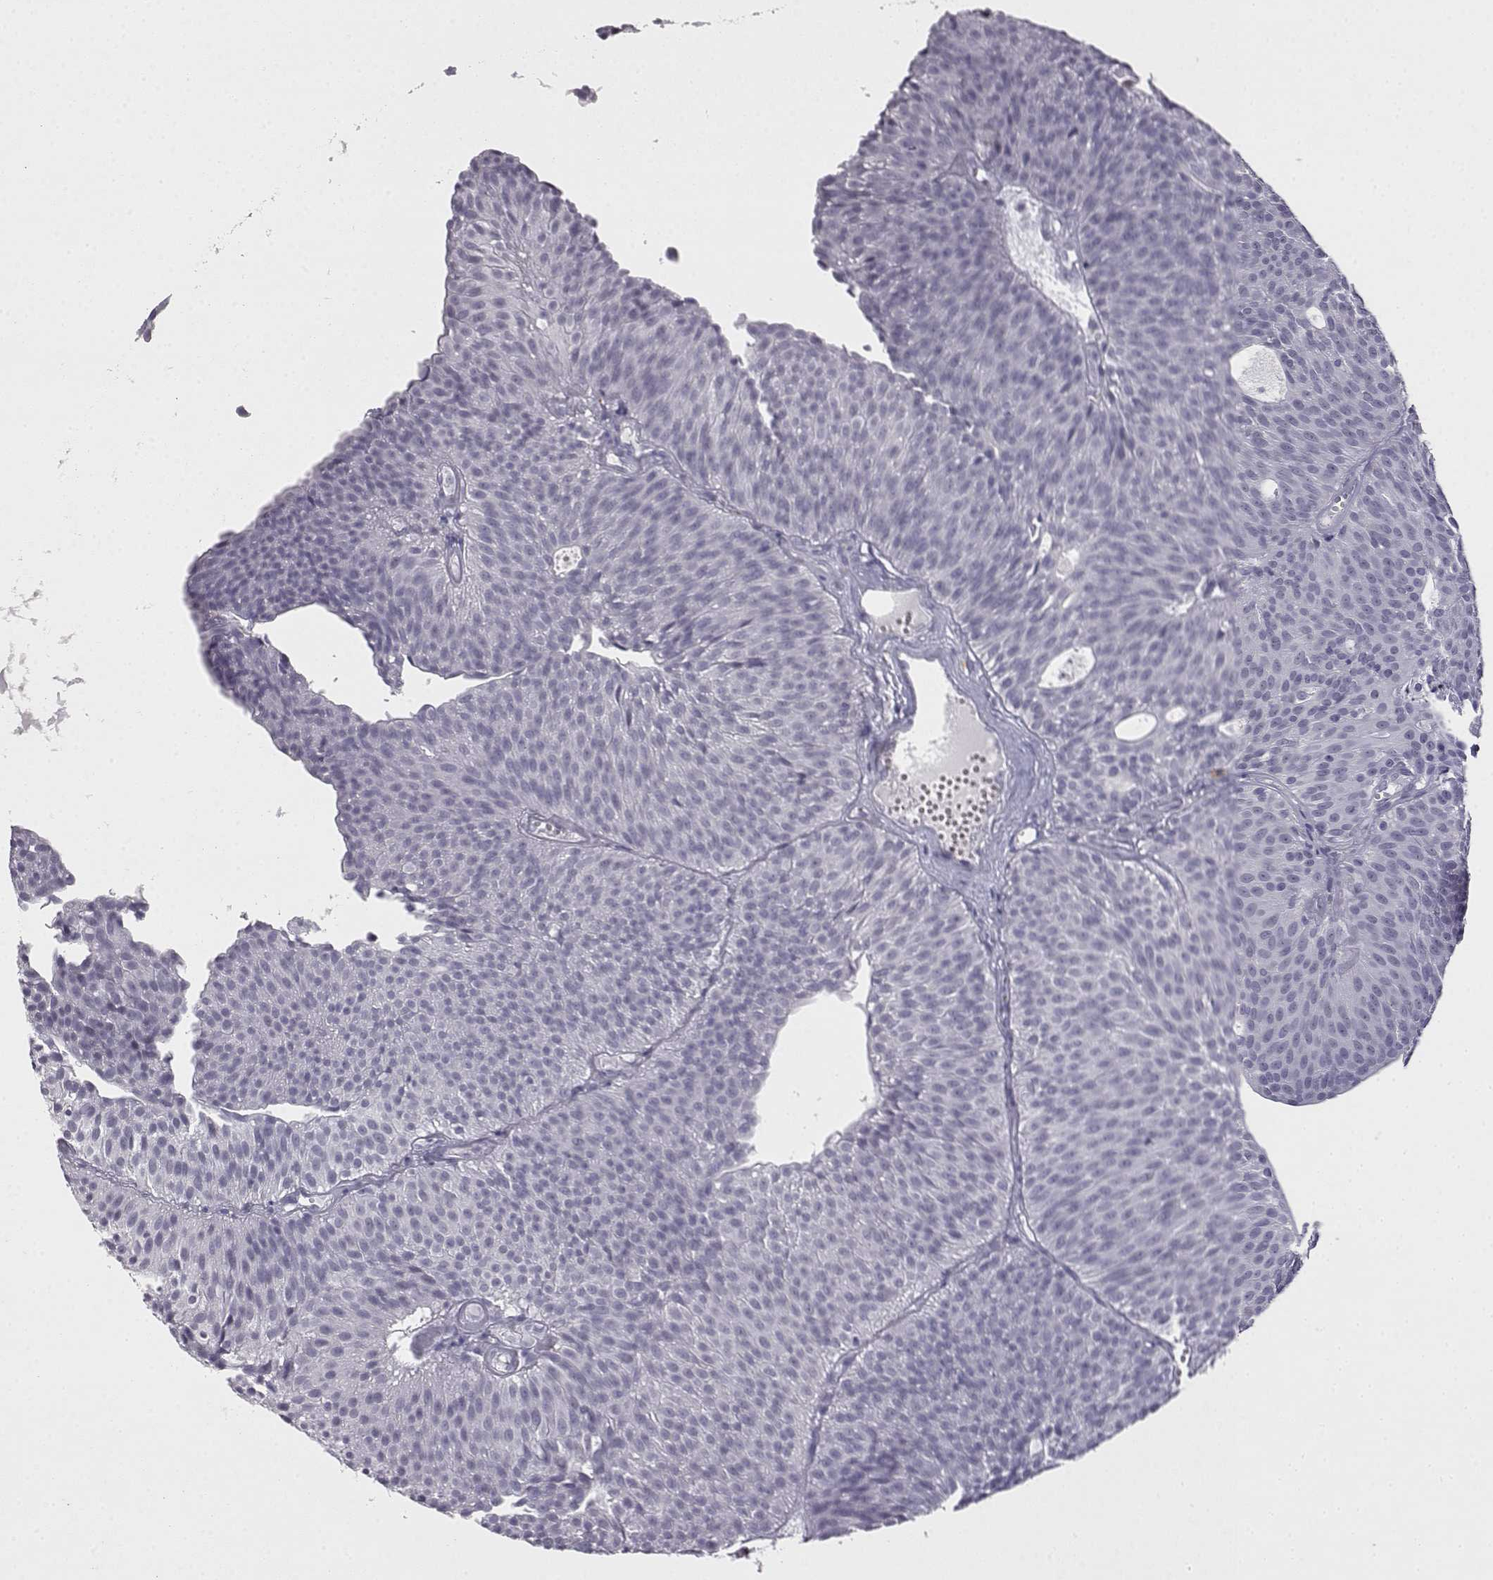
{"staining": {"intensity": "negative", "quantity": "none", "location": "none"}, "tissue": "urothelial cancer", "cell_type": "Tumor cells", "image_type": "cancer", "snomed": [{"axis": "morphology", "description": "Urothelial carcinoma, Low grade"}, {"axis": "topography", "description": "Urinary bladder"}], "caption": "Immunohistochemistry of urothelial cancer displays no staining in tumor cells.", "gene": "VGF", "patient": {"sex": "male", "age": 63}}